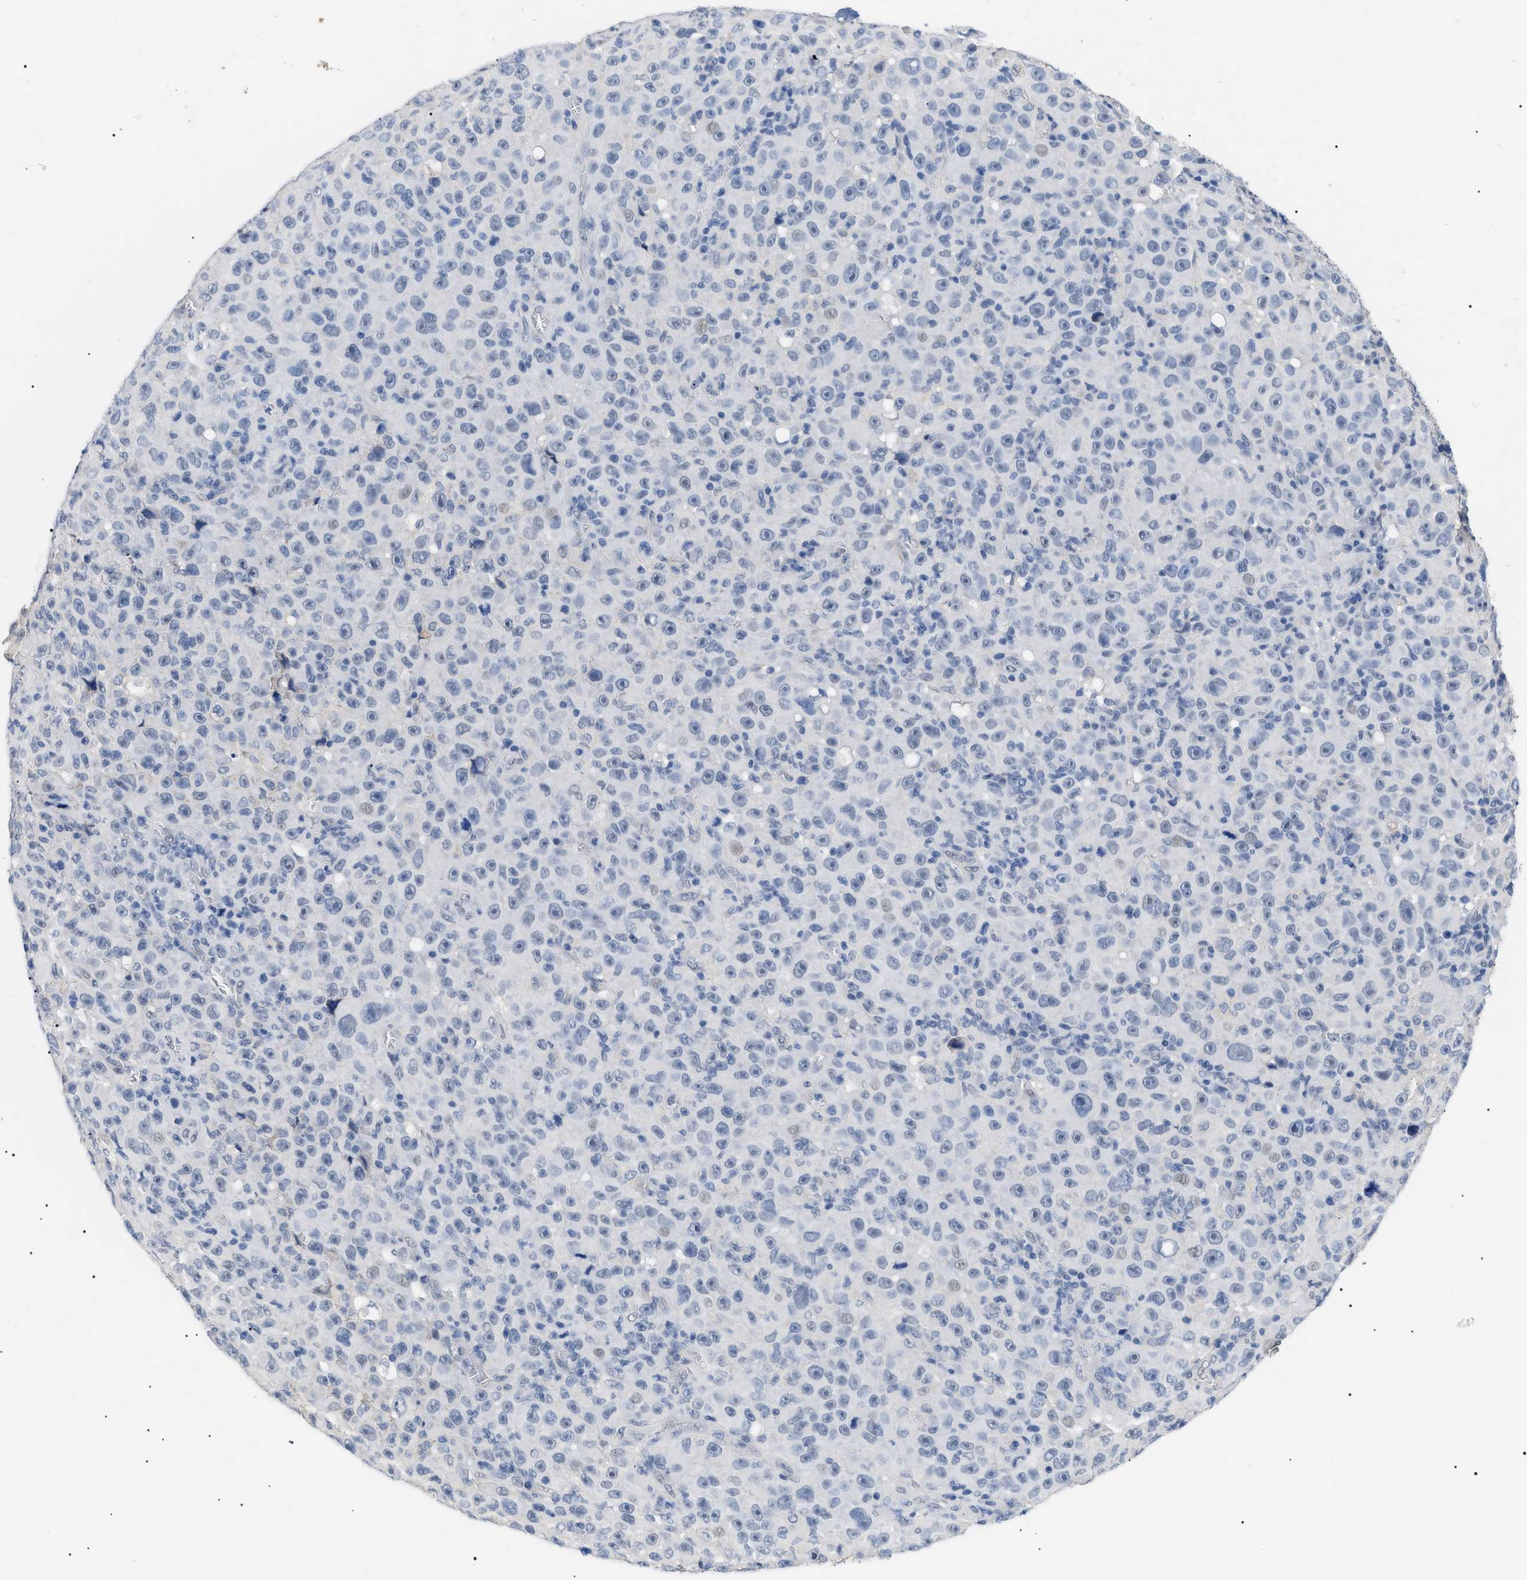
{"staining": {"intensity": "negative", "quantity": "none", "location": "none"}, "tissue": "melanoma", "cell_type": "Tumor cells", "image_type": "cancer", "snomed": [{"axis": "morphology", "description": "Malignant melanoma, NOS"}, {"axis": "topography", "description": "Skin"}], "caption": "DAB immunohistochemical staining of malignant melanoma demonstrates no significant positivity in tumor cells. The staining is performed using DAB brown chromogen with nuclei counter-stained in using hematoxylin.", "gene": "PRRT2", "patient": {"sex": "female", "age": 82}}